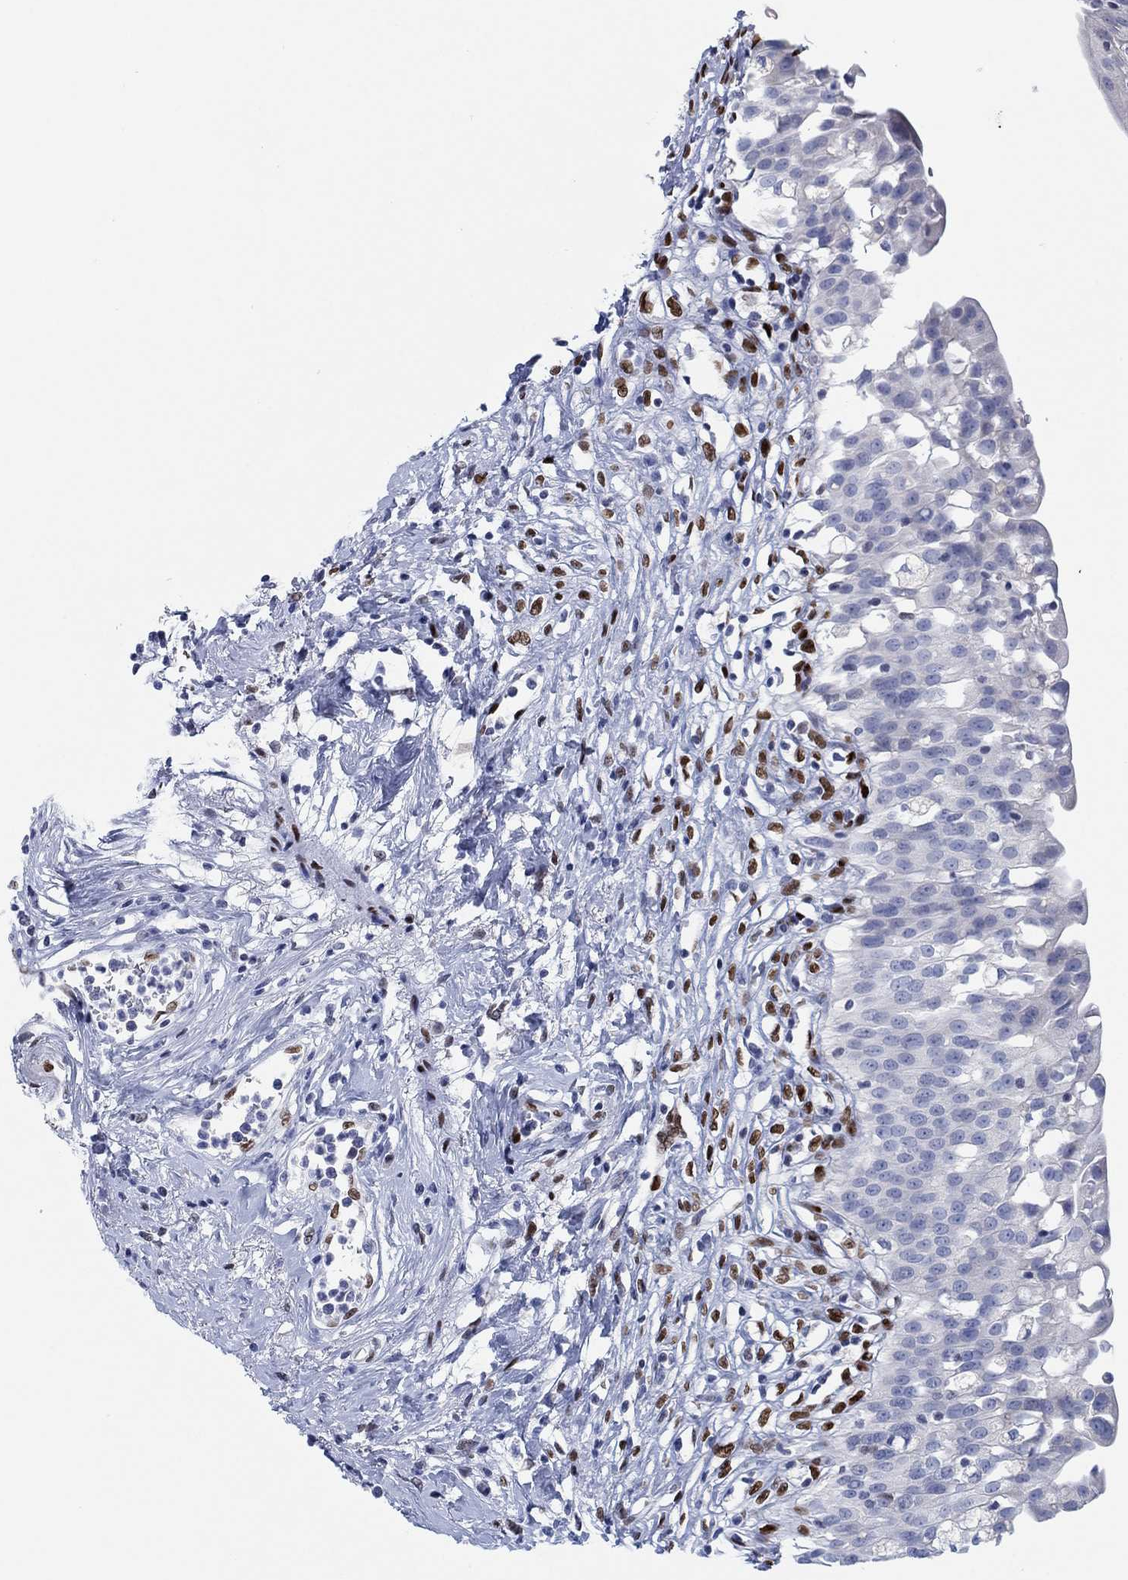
{"staining": {"intensity": "negative", "quantity": "none", "location": "none"}, "tissue": "urinary bladder", "cell_type": "Urothelial cells", "image_type": "normal", "snomed": [{"axis": "morphology", "description": "Normal tissue, NOS"}, {"axis": "topography", "description": "Urinary bladder"}], "caption": "Urothelial cells show no significant protein expression in normal urinary bladder. Brightfield microscopy of IHC stained with DAB (brown) and hematoxylin (blue), captured at high magnification.", "gene": "ZEB1", "patient": {"sex": "male", "age": 76}}